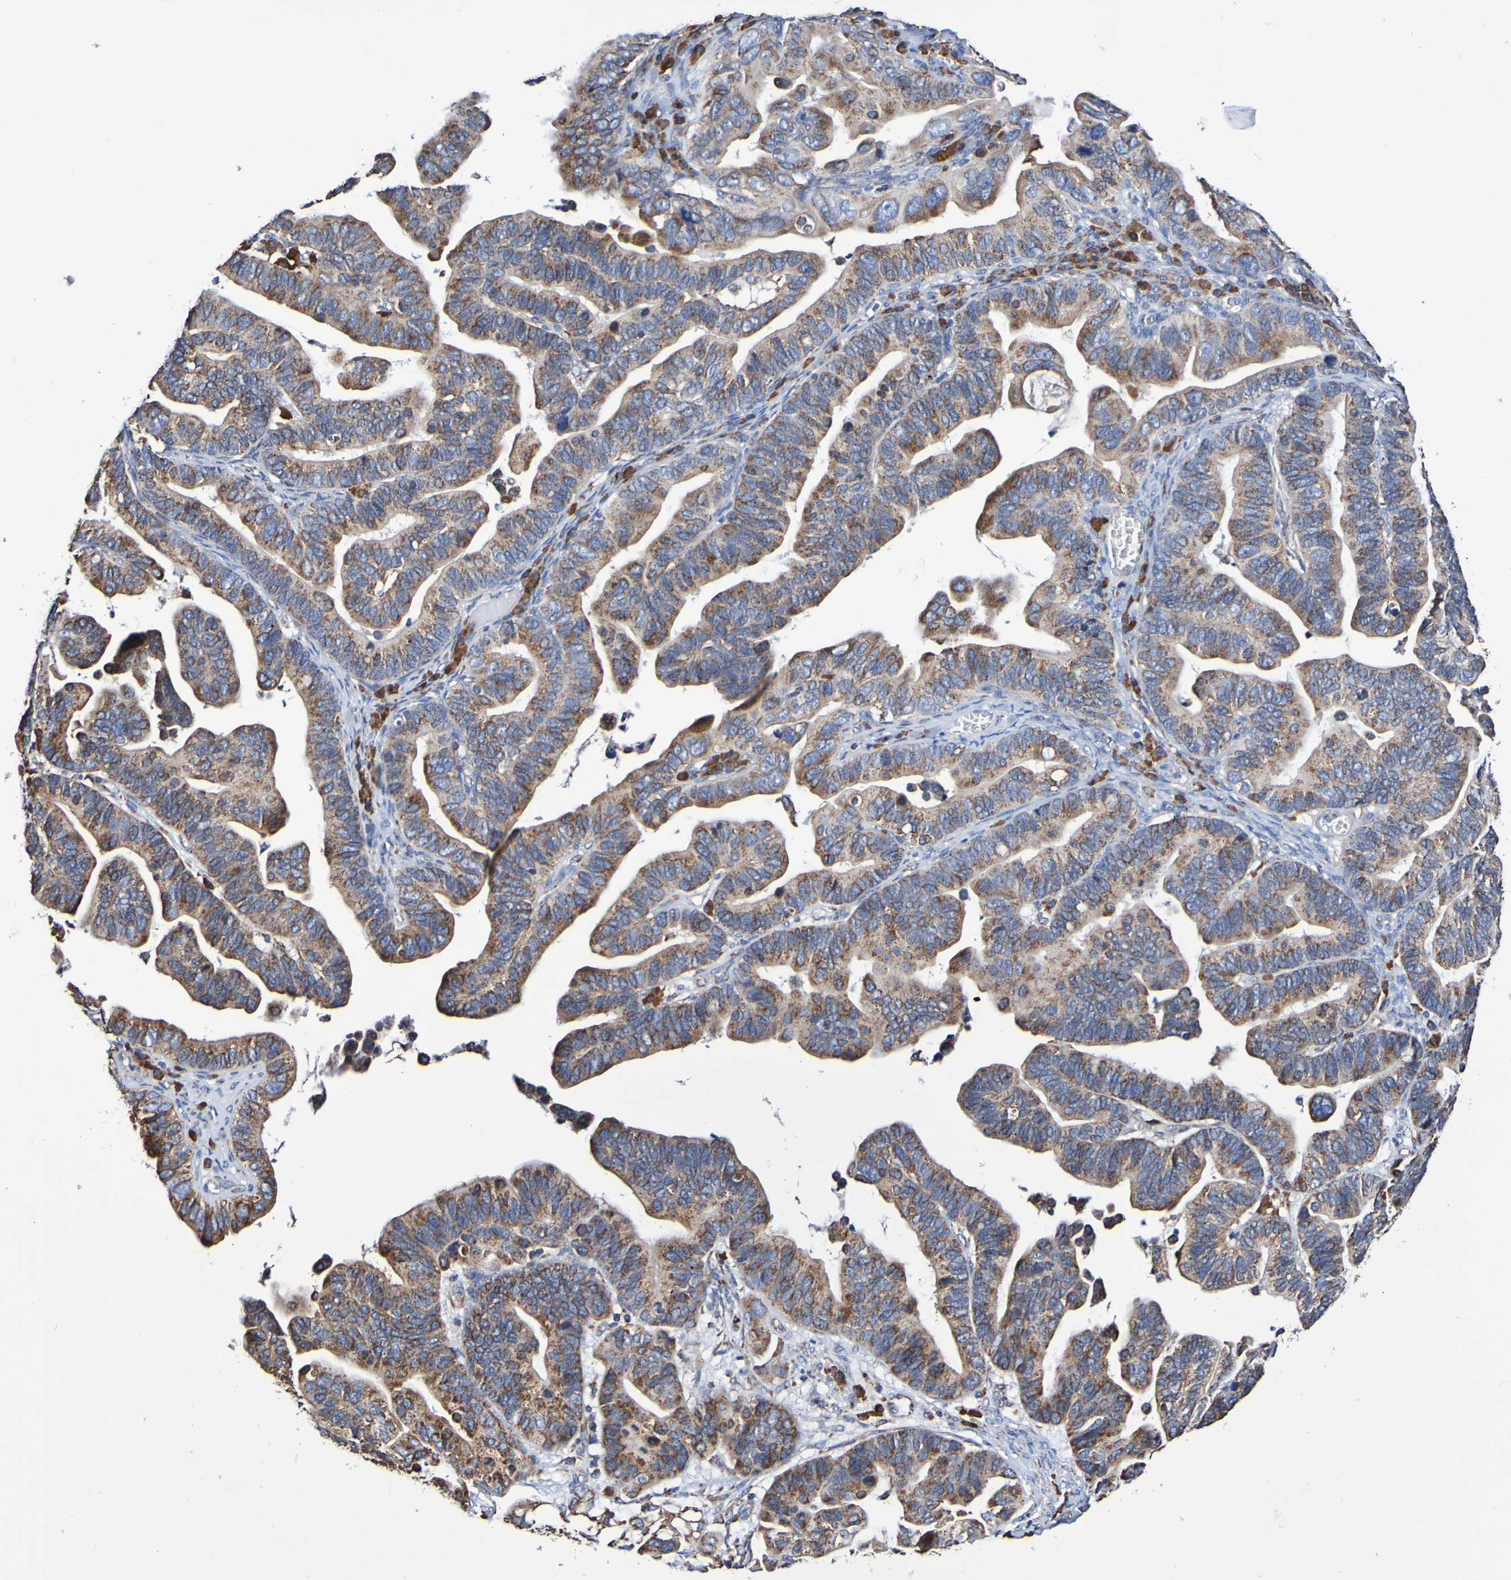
{"staining": {"intensity": "moderate", "quantity": ">75%", "location": "cytoplasmic/membranous"}, "tissue": "ovarian cancer", "cell_type": "Tumor cells", "image_type": "cancer", "snomed": [{"axis": "morphology", "description": "Cystadenocarcinoma, serous, NOS"}, {"axis": "topography", "description": "Ovary"}], "caption": "Brown immunohistochemical staining in serous cystadenocarcinoma (ovarian) reveals moderate cytoplasmic/membranous expression in about >75% of tumor cells.", "gene": "IL18R1", "patient": {"sex": "female", "age": 56}}